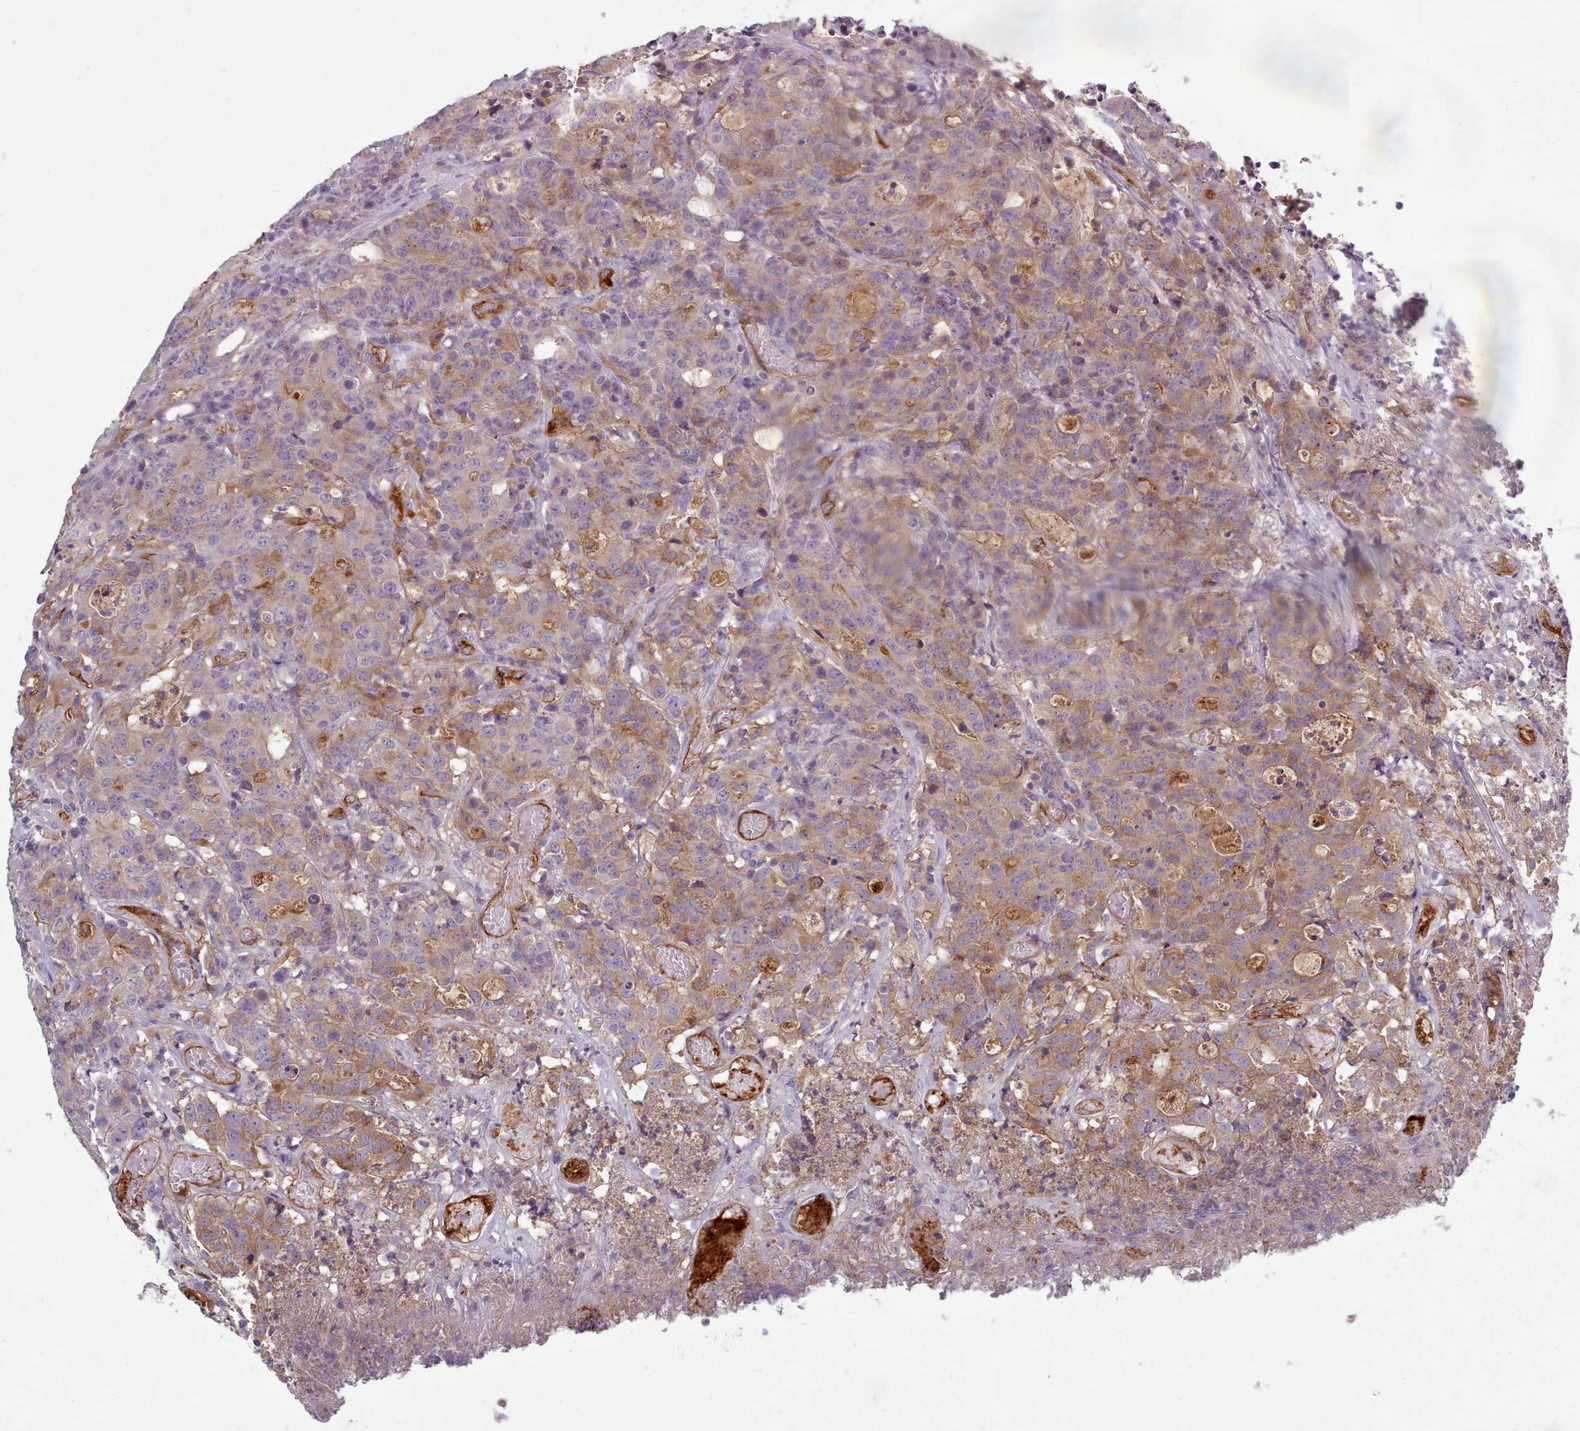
{"staining": {"intensity": "moderate", "quantity": ">75%", "location": "cytoplasmic/membranous"}, "tissue": "colorectal cancer", "cell_type": "Tumor cells", "image_type": "cancer", "snomed": [{"axis": "morphology", "description": "Adenocarcinoma, NOS"}, {"axis": "topography", "description": "Colon"}], "caption": "Immunohistochemistry (IHC) of colorectal cancer reveals medium levels of moderate cytoplasmic/membranous positivity in approximately >75% of tumor cells.", "gene": "CD300LF", "patient": {"sex": "male", "age": 83}}